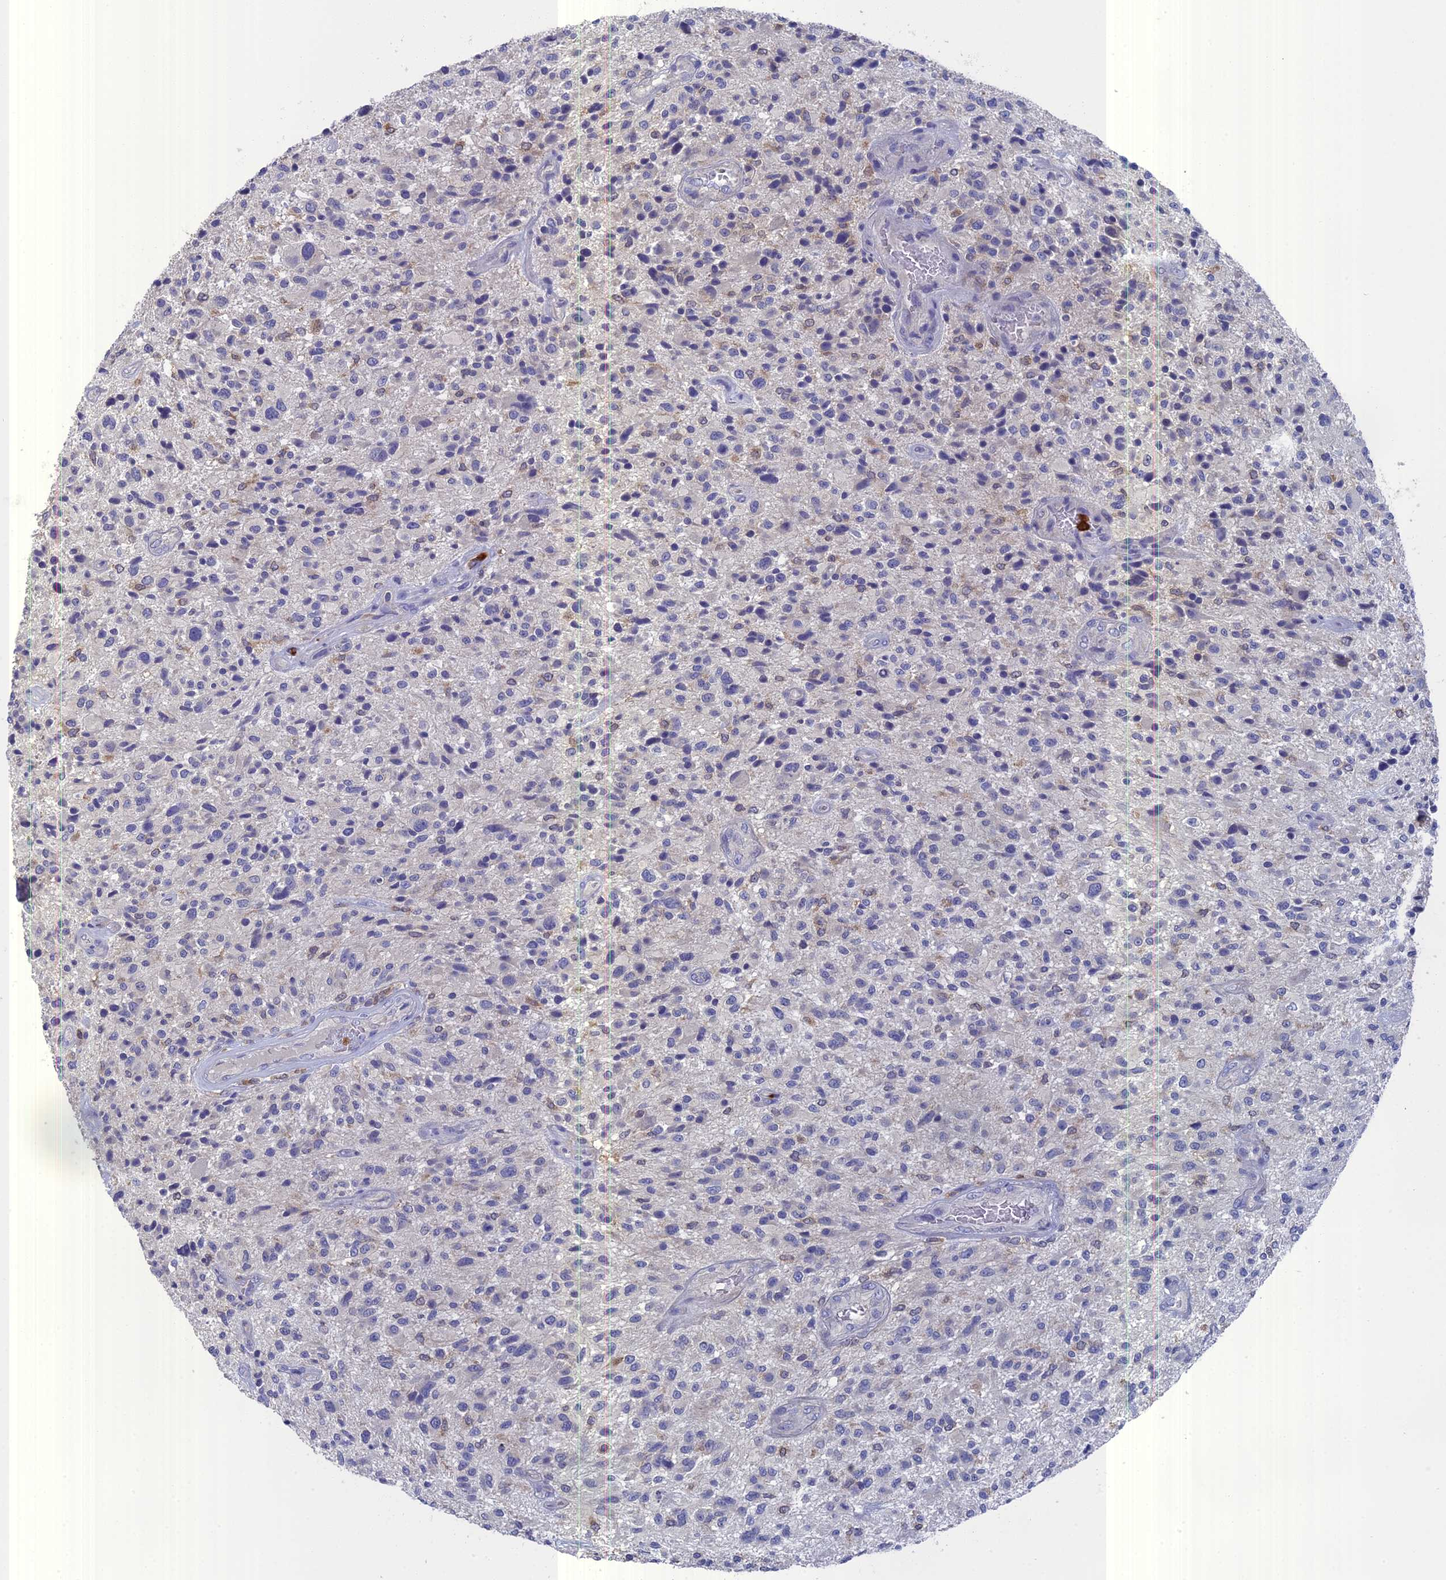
{"staining": {"intensity": "negative", "quantity": "none", "location": "none"}, "tissue": "glioma", "cell_type": "Tumor cells", "image_type": "cancer", "snomed": [{"axis": "morphology", "description": "Glioma, malignant, High grade"}, {"axis": "topography", "description": "Brain"}], "caption": "IHC micrograph of human glioma stained for a protein (brown), which reveals no staining in tumor cells.", "gene": "NCF4", "patient": {"sex": "male", "age": 47}}